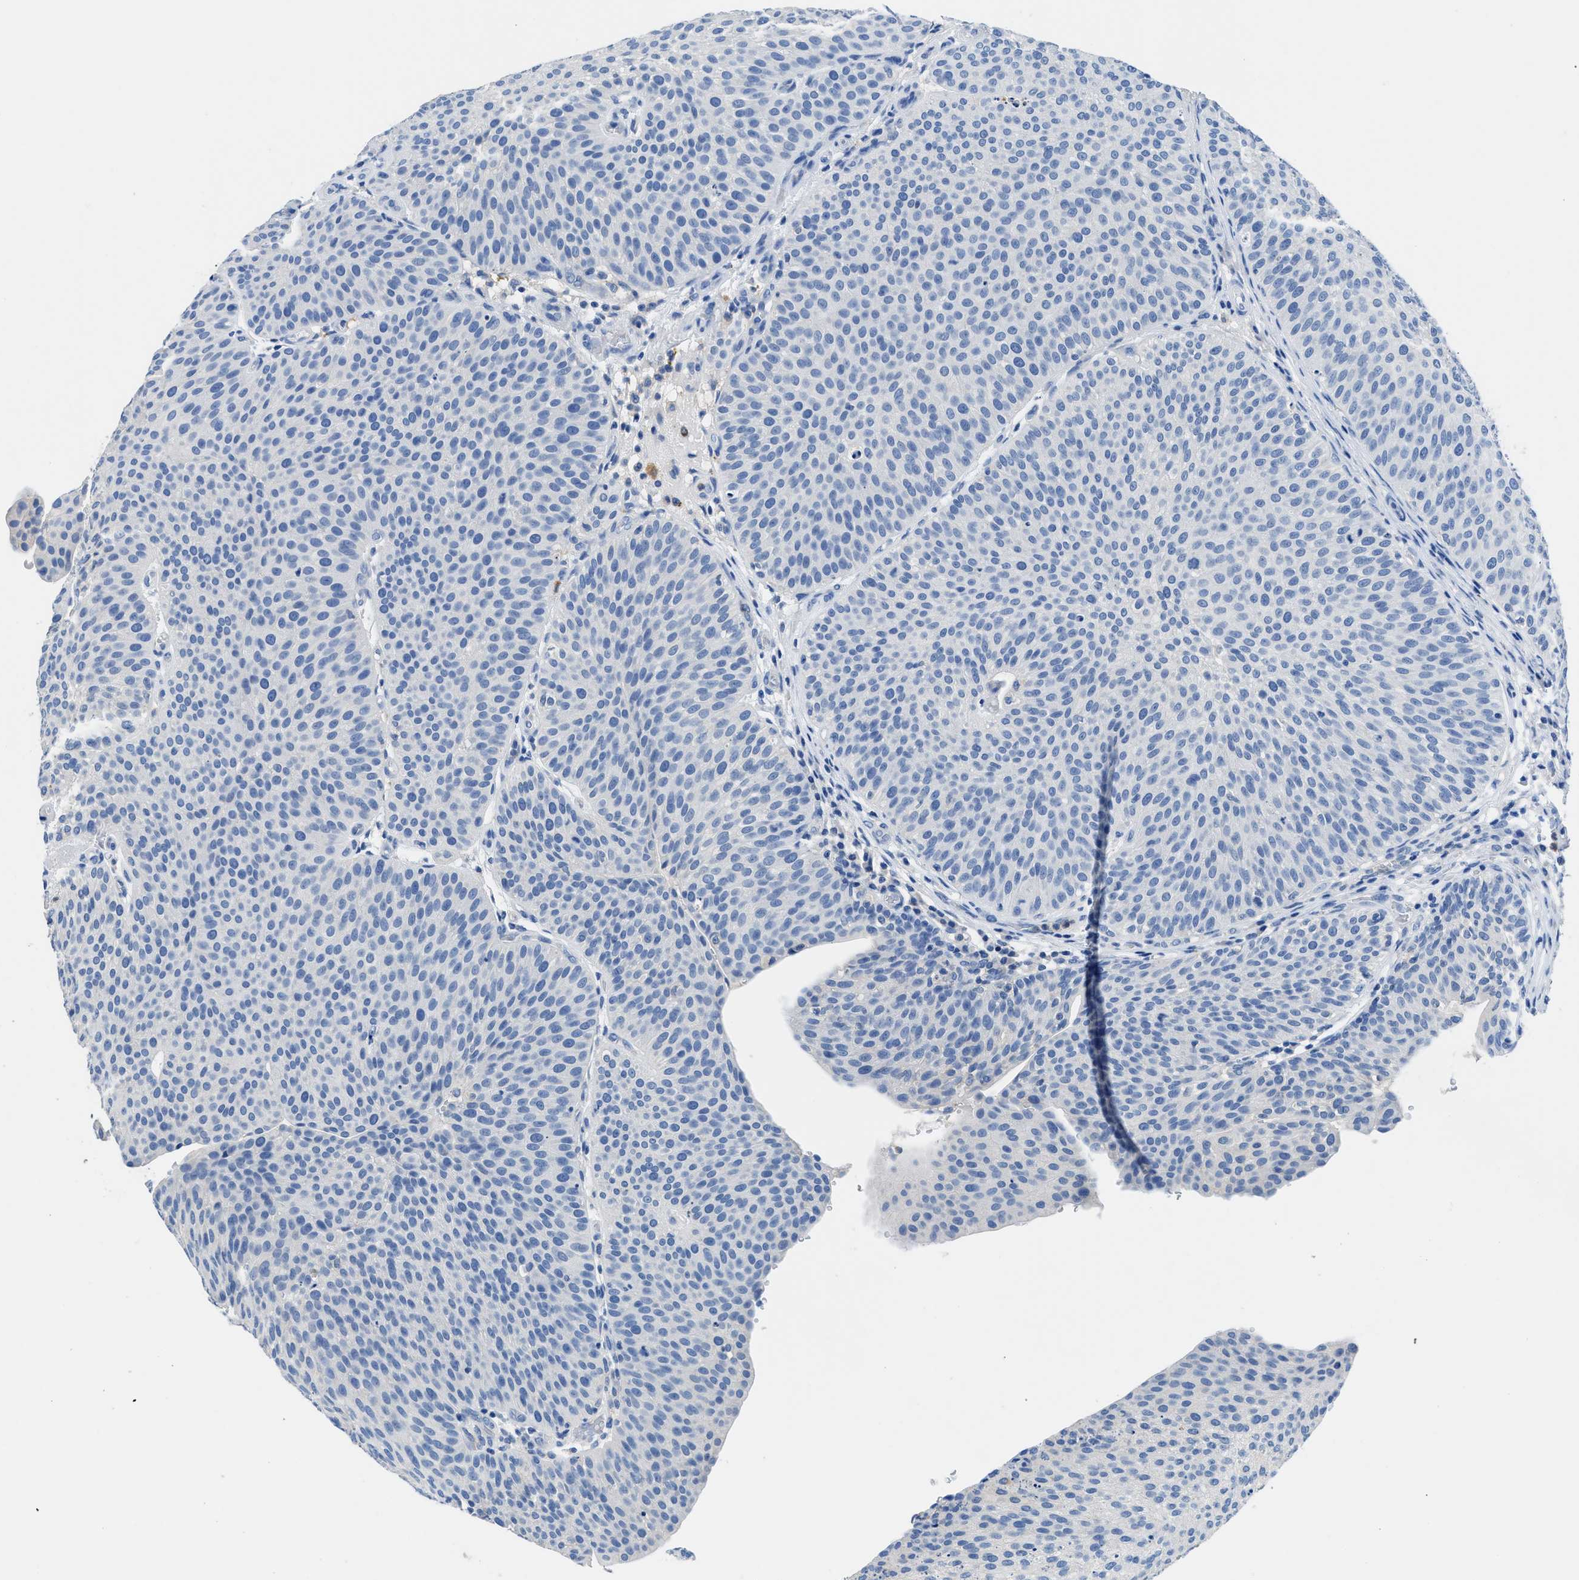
{"staining": {"intensity": "negative", "quantity": "none", "location": "none"}, "tissue": "urothelial cancer", "cell_type": "Tumor cells", "image_type": "cancer", "snomed": [{"axis": "morphology", "description": "Urothelial carcinoma, Low grade"}, {"axis": "topography", "description": "Smooth muscle"}, {"axis": "topography", "description": "Urinary bladder"}], "caption": "IHC micrograph of neoplastic tissue: human urothelial carcinoma (low-grade) stained with DAB shows no significant protein staining in tumor cells.", "gene": "NEB", "patient": {"sex": "male", "age": 60}}